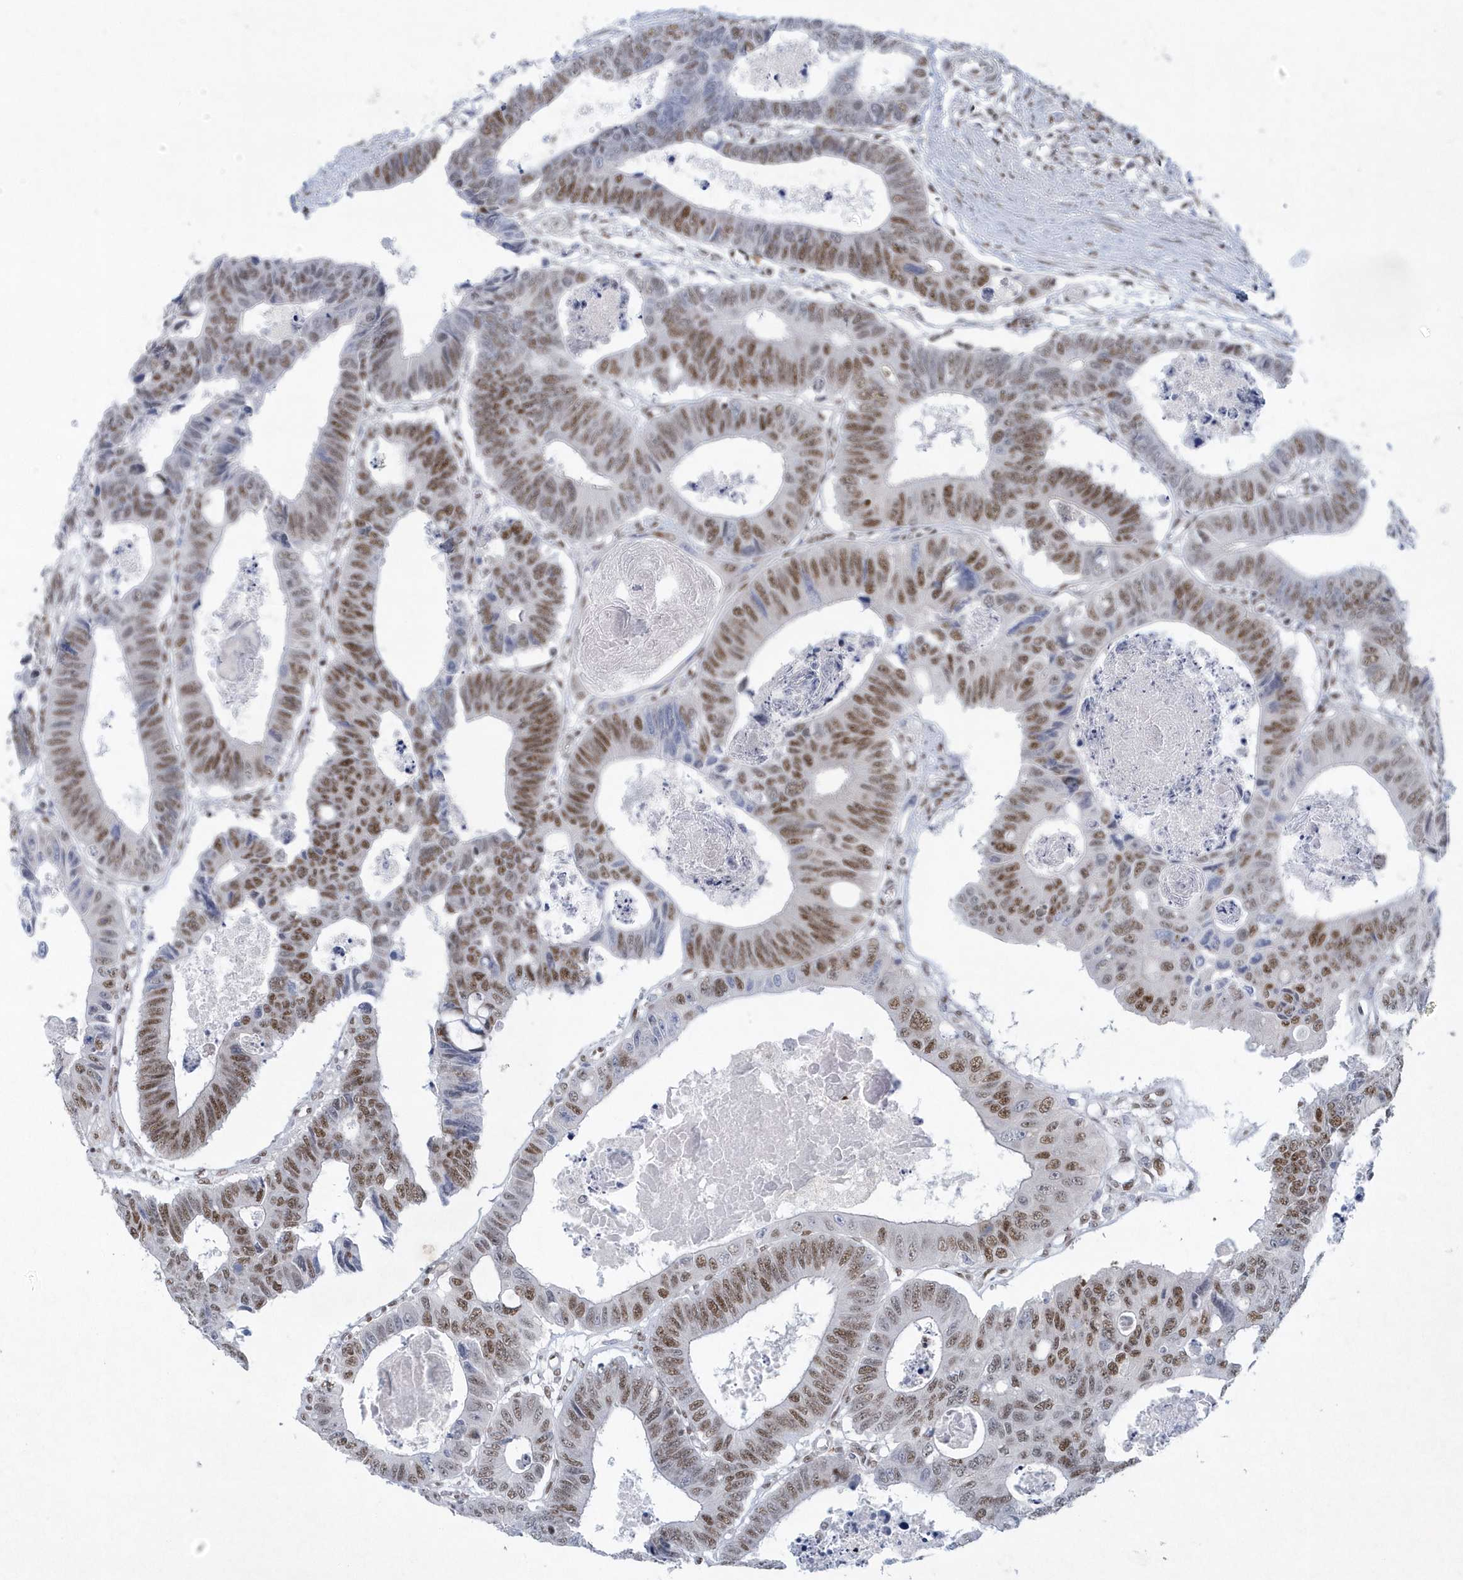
{"staining": {"intensity": "moderate", "quantity": "25%-75%", "location": "nuclear"}, "tissue": "colorectal cancer", "cell_type": "Tumor cells", "image_type": "cancer", "snomed": [{"axis": "morphology", "description": "Adenocarcinoma, NOS"}, {"axis": "topography", "description": "Rectum"}], "caption": "Colorectal cancer (adenocarcinoma) stained for a protein (brown) exhibits moderate nuclear positive staining in about 25%-75% of tumor cells.", "gene": "DCLRE1A", "patient": {"sex": "male", "age": 84}}